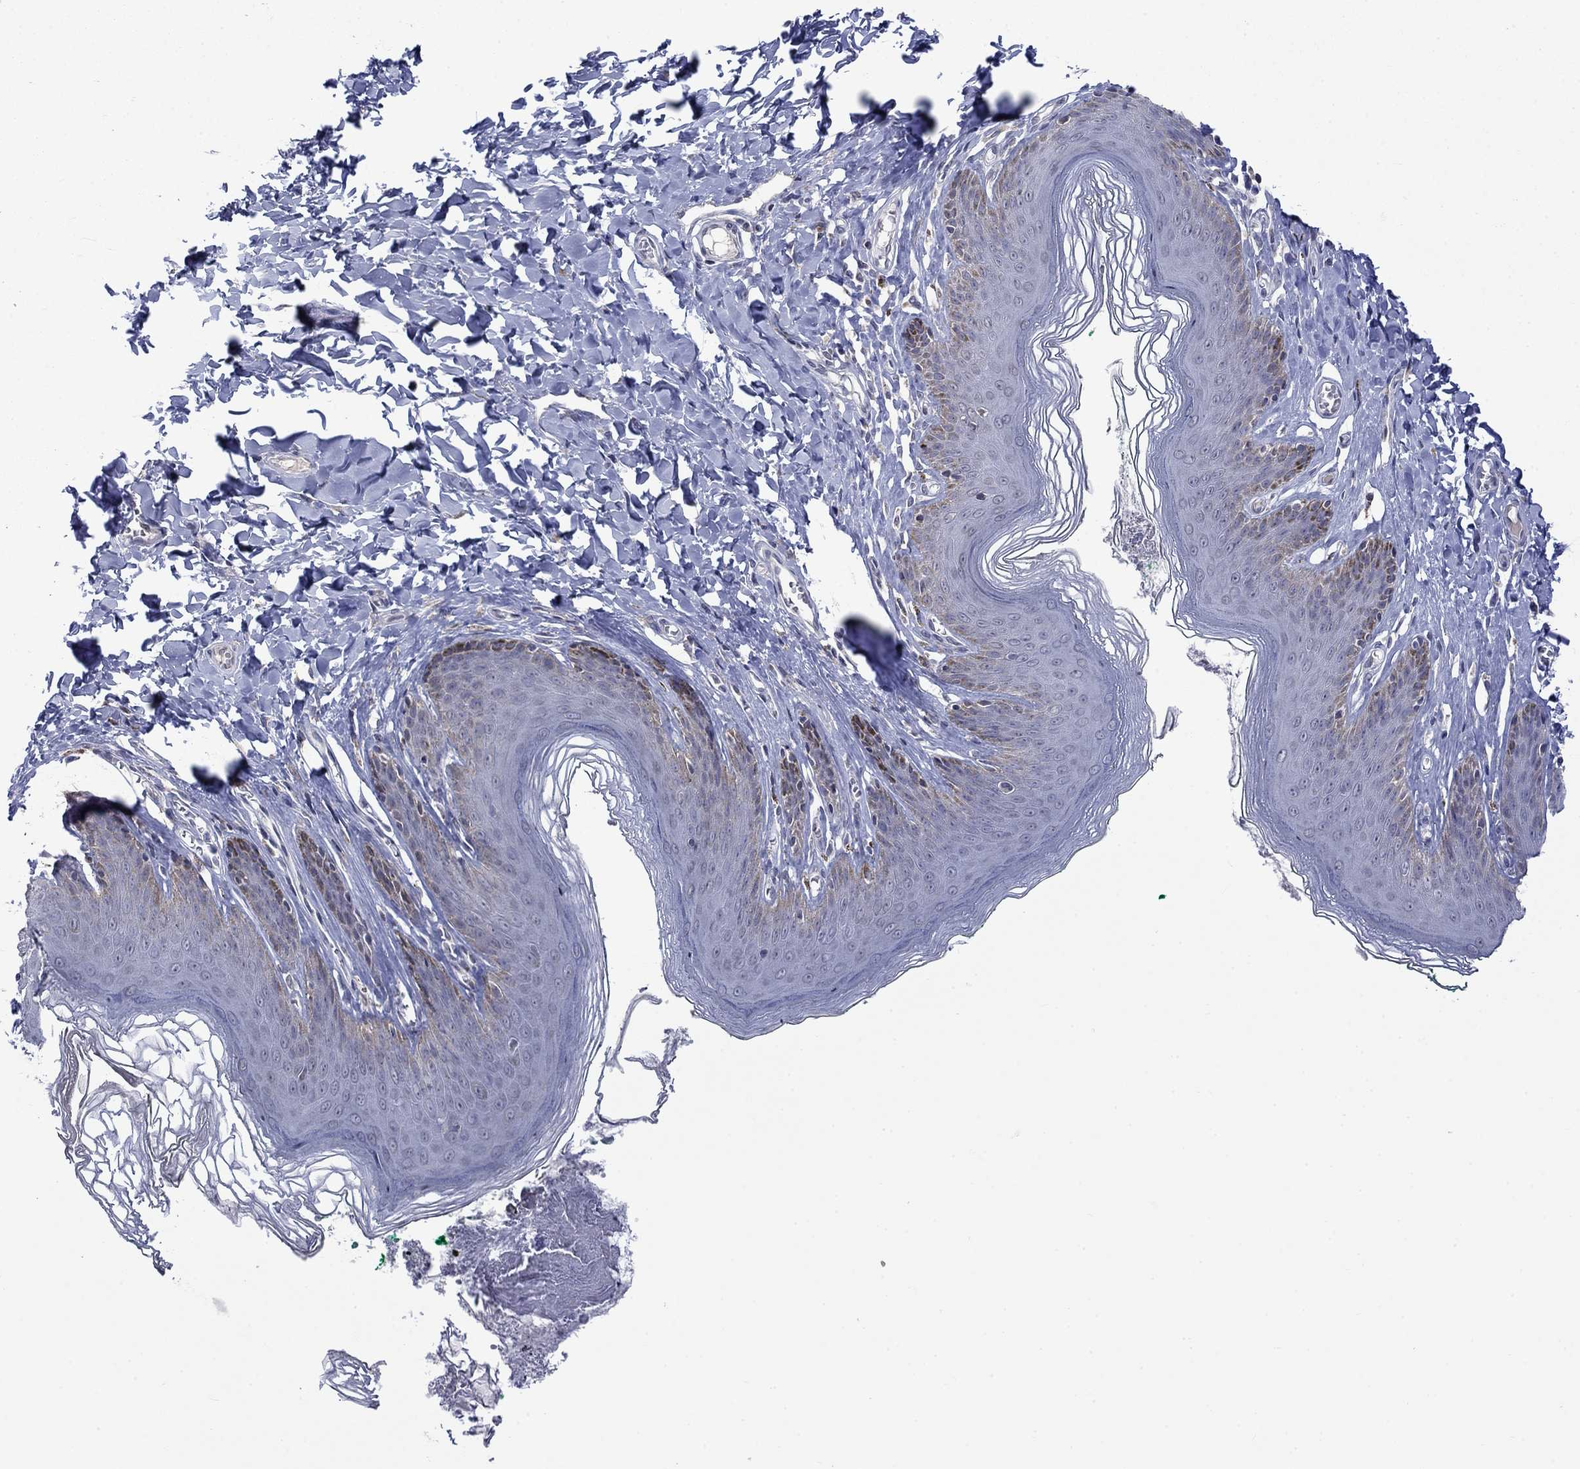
{"staining": {"intensity": "negative", "quantity": "none", "location": "none"}, "tissue": "skin", "cell_type": "Epidermal cells", "image_type": "normal", "snomed": [{"axis": "morphology", "description": "Normal tissue, NOS"}, {"axis": "topography", "description": "Vulva"}, {"axis": "topography", "description": "Peripheral nerve tissue"}], "caption": "High power microscopy micrograph of an immunohistochemistry image of benign skin, revealing no significant positivity in epidermal cells.", "gene": "KCNJ16", "patient": {"sex": "female", "age": 66}}